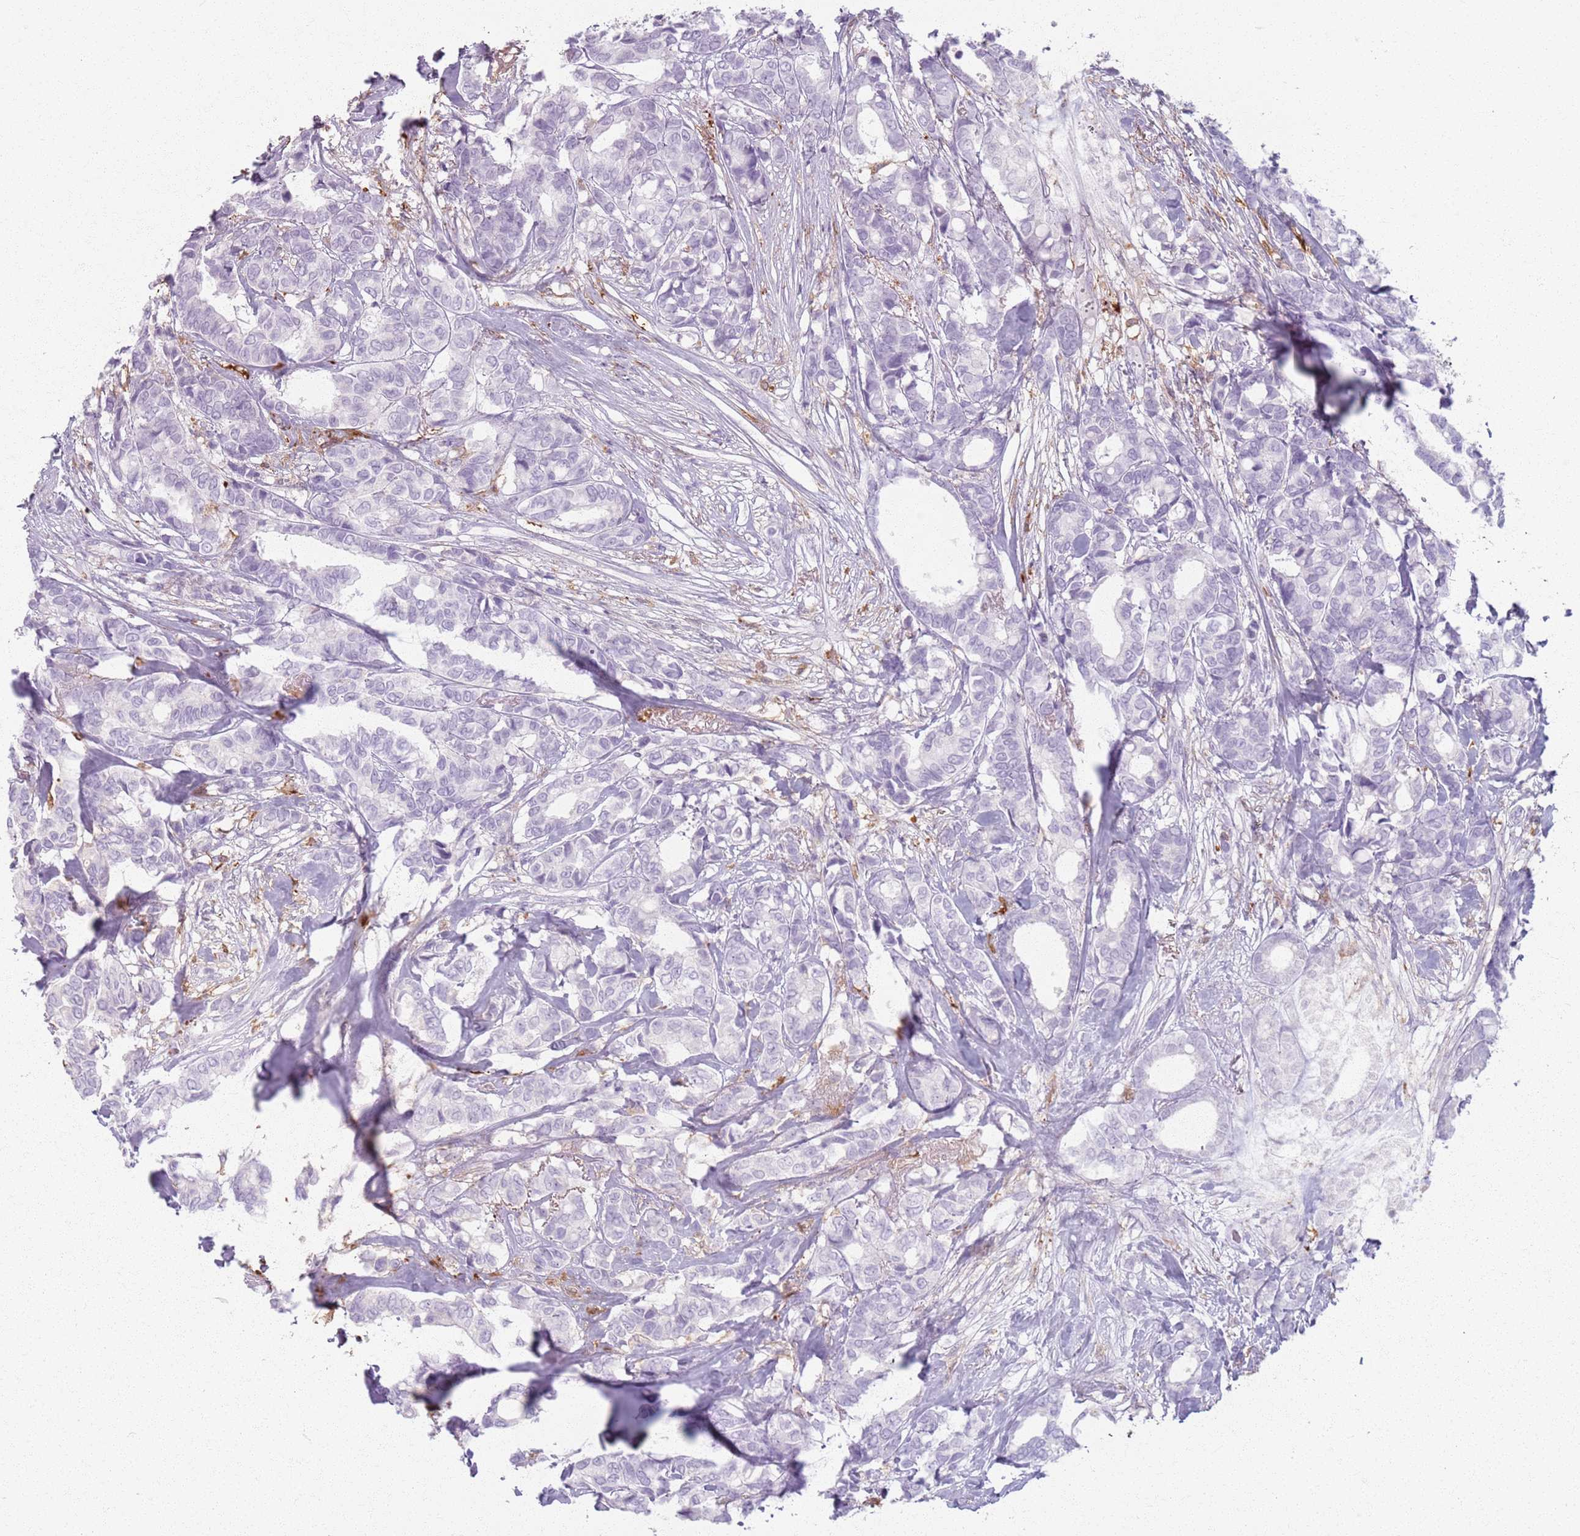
{"staining": {"intensity": "negative", "quantity": "none", "location": "none"}, "tissue": "breast cancer", "cell_type": "Tumor cells", "image_type": "cancer", "snomed": [{"axis": "morphology", "description": "Duct carcinoma"}, {"axis": "topography", "description": "Breast"}], "caption": "The histopathology image exhibits no significant staining in tumor cells of invasive ductal carcinoma (breast).", "gene": "GDPGP1", "patient": {"sex": "female", "age": 87}}